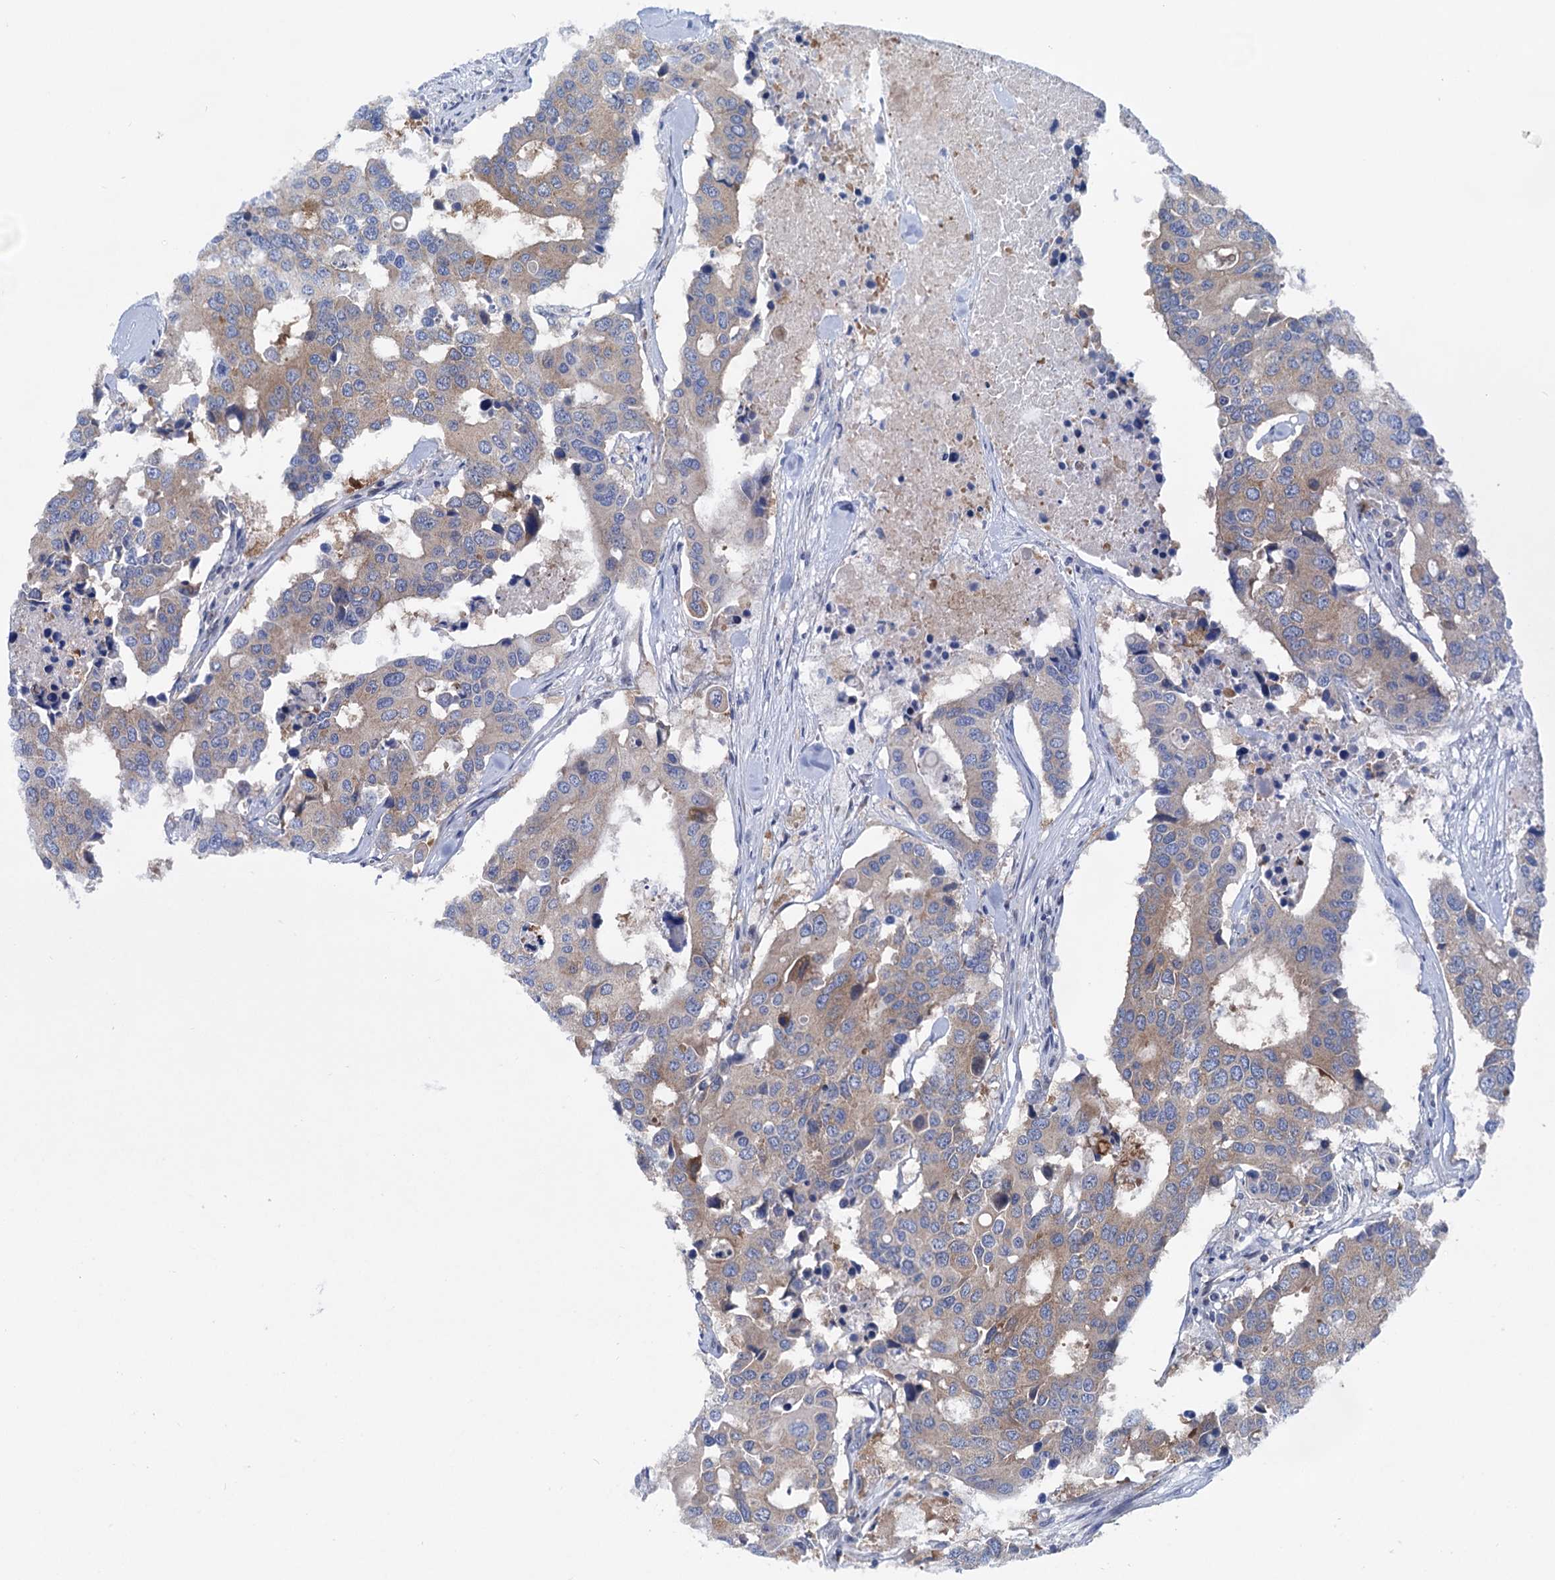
{"staining": {"intensity": "weak", "quantity": ">75%", "location": "cytoplasmic/membranous"}, "tissue": "colorectal cancer", "cell_type": "Tumor cells", "image_type": "cancer", "snomed": [{"axis": "morphology", "description": "Adenocarcinoma, NOS"}, {"axis": "topography", "description": "Colon"}], "caption": "Immunohistochemistry (IHC) (DAB) staining of human adenocarcinoma (colorectal) reveals weak cytoplasmic/membranous protein positivity in approximately >75% of tumor cells. The protein of interest is stained brown, and the nuclei are stained in blue (DAB (3,3'-diaminobenzidine) IHC with brightfield microscopy, high magnification).", "gene": "ZNRD2", "patient": {"sex": "male", "age": 77}}